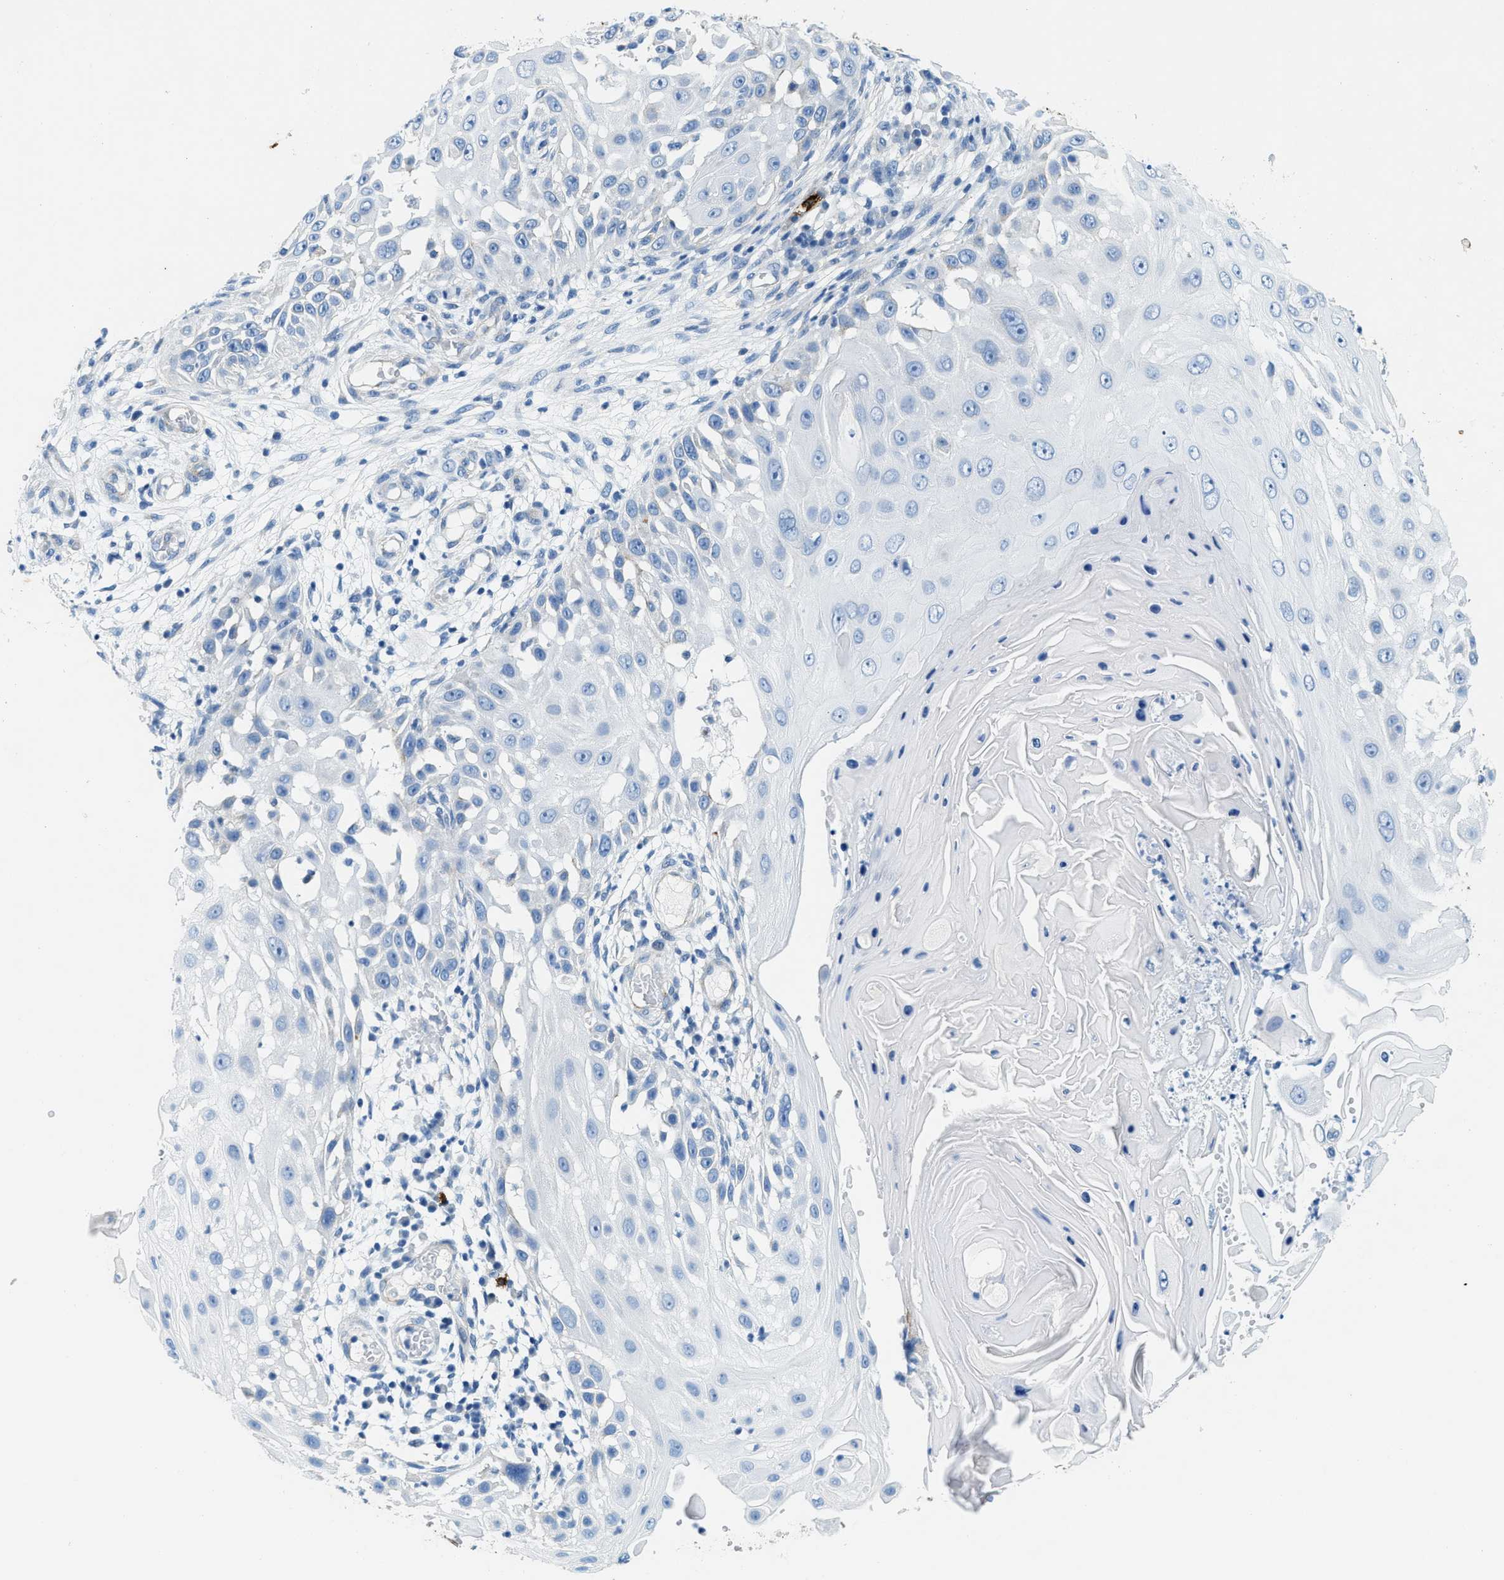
{"staining": {"intensity": "negative", "quantity": "none", "location": "none"}, "tissue": "skin cancer", "cell_type": "Tumor cells", "image_type": "cancer", "snomed": [{"axis": "morphology", "description": "Squamous cell carcinoma, NOS"}, {"axis": "topography", "description": "Skin"}], "caption": "IHC histopathology image of neoplastic tissue: human squamous cell carcinoma (skin) stained with DAB (3,3'-diaminobenzidine) shows no significant protein staining in tumor cells. (Stains: DAB immunohistochemistry (IHC) with hematoxylin counter stain, Microscopy: brightfield microscopy at high magnification).", "gene": "TPSAB1", "patient": {"sex": "female", "age": 44}}